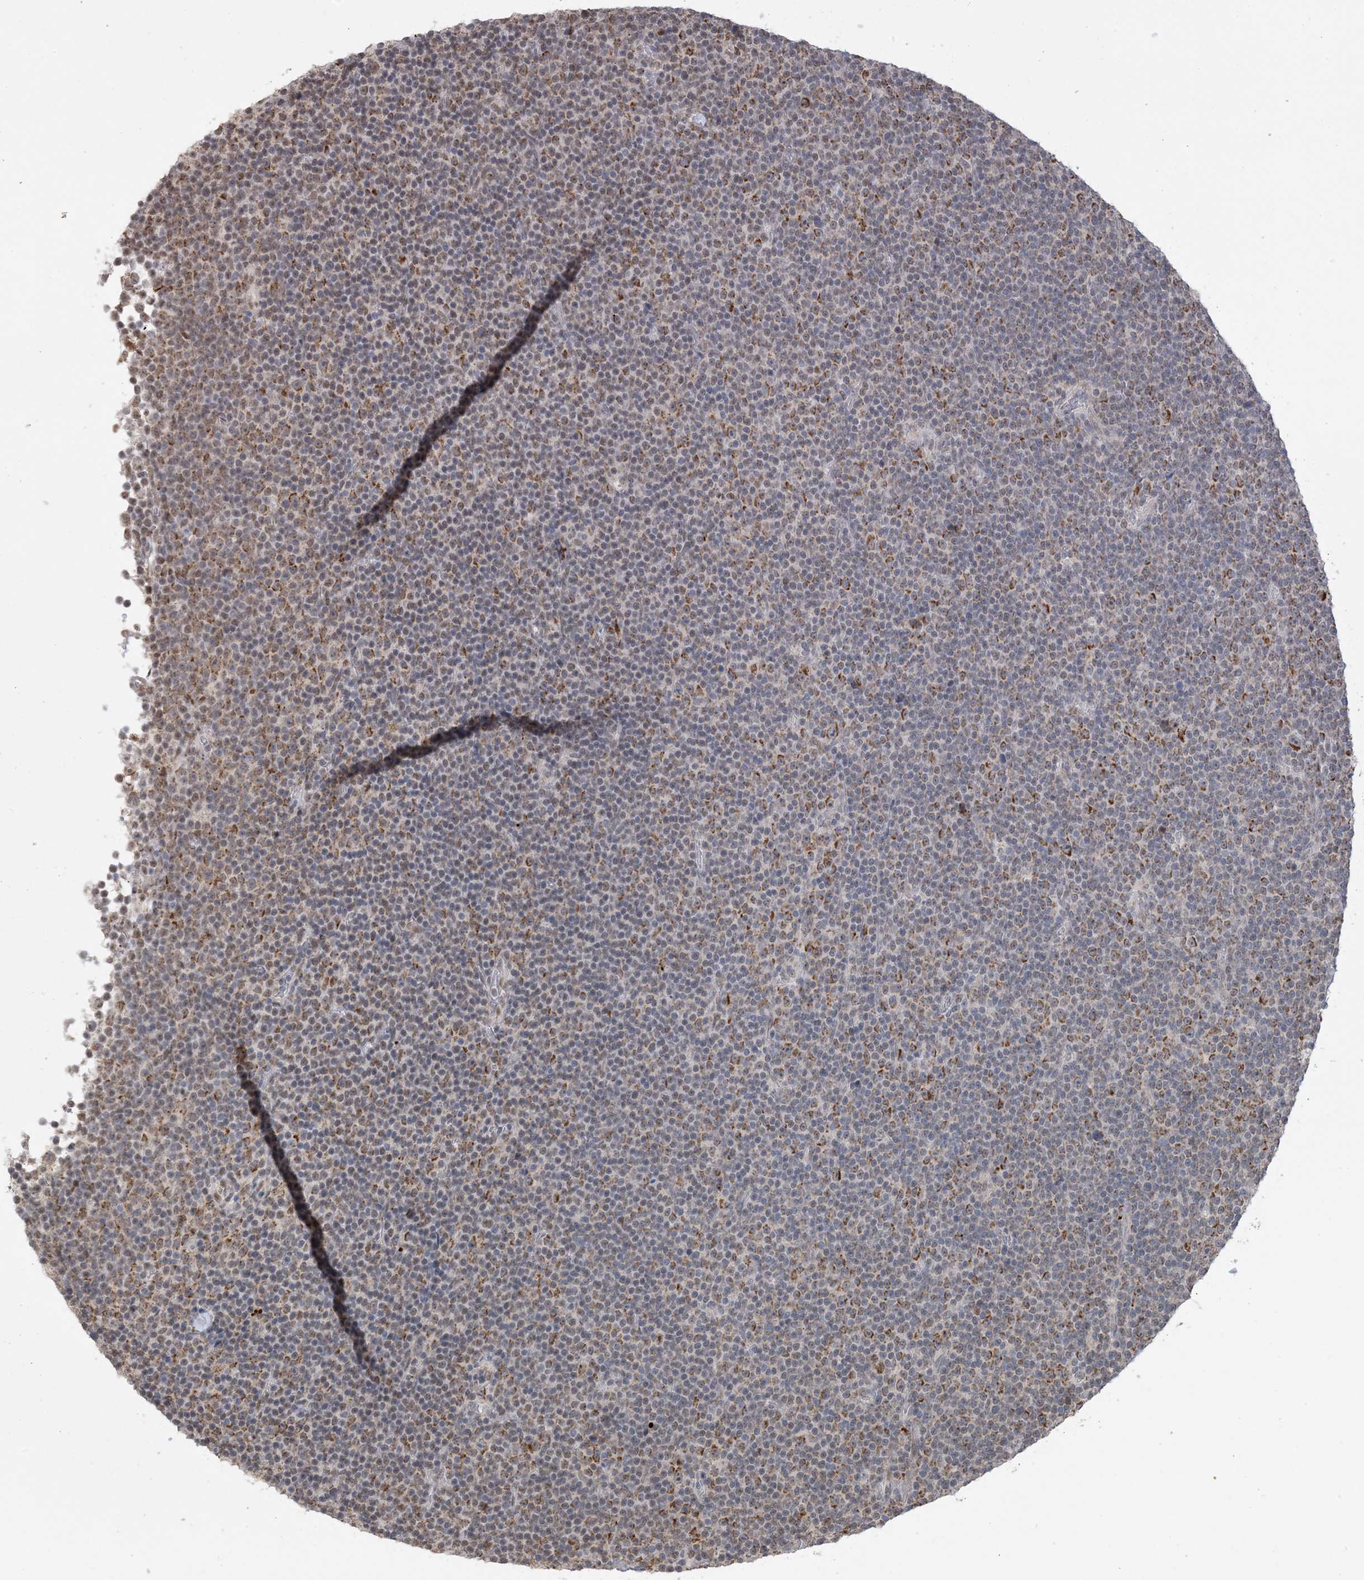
{"staining": {"intensity": "moderate", "quantity": ">75%", "location": "cytoplasmic/membranous"}, "tissue": "lymphoma", "cell_type": "Tumor cells", "image_type": "cancer", "snomed": [{"axis": "morphology", "description": "Malignant lymphoma, non-Hodgkin's type, Low grade"}, {"axis": "topography", "description": "Lymph node"}], "caption": "Immunohistochemistry micrograph of human low-grade malignant lymphoma, non-Hodgkin's type stained for a protein (brown), which reveals medium levels of moderate cytoplasmic/membranous expression in about >75% of tumor cells.", "gene": "TRMT10C", "patient": {"sex": "female", "age": 67}}